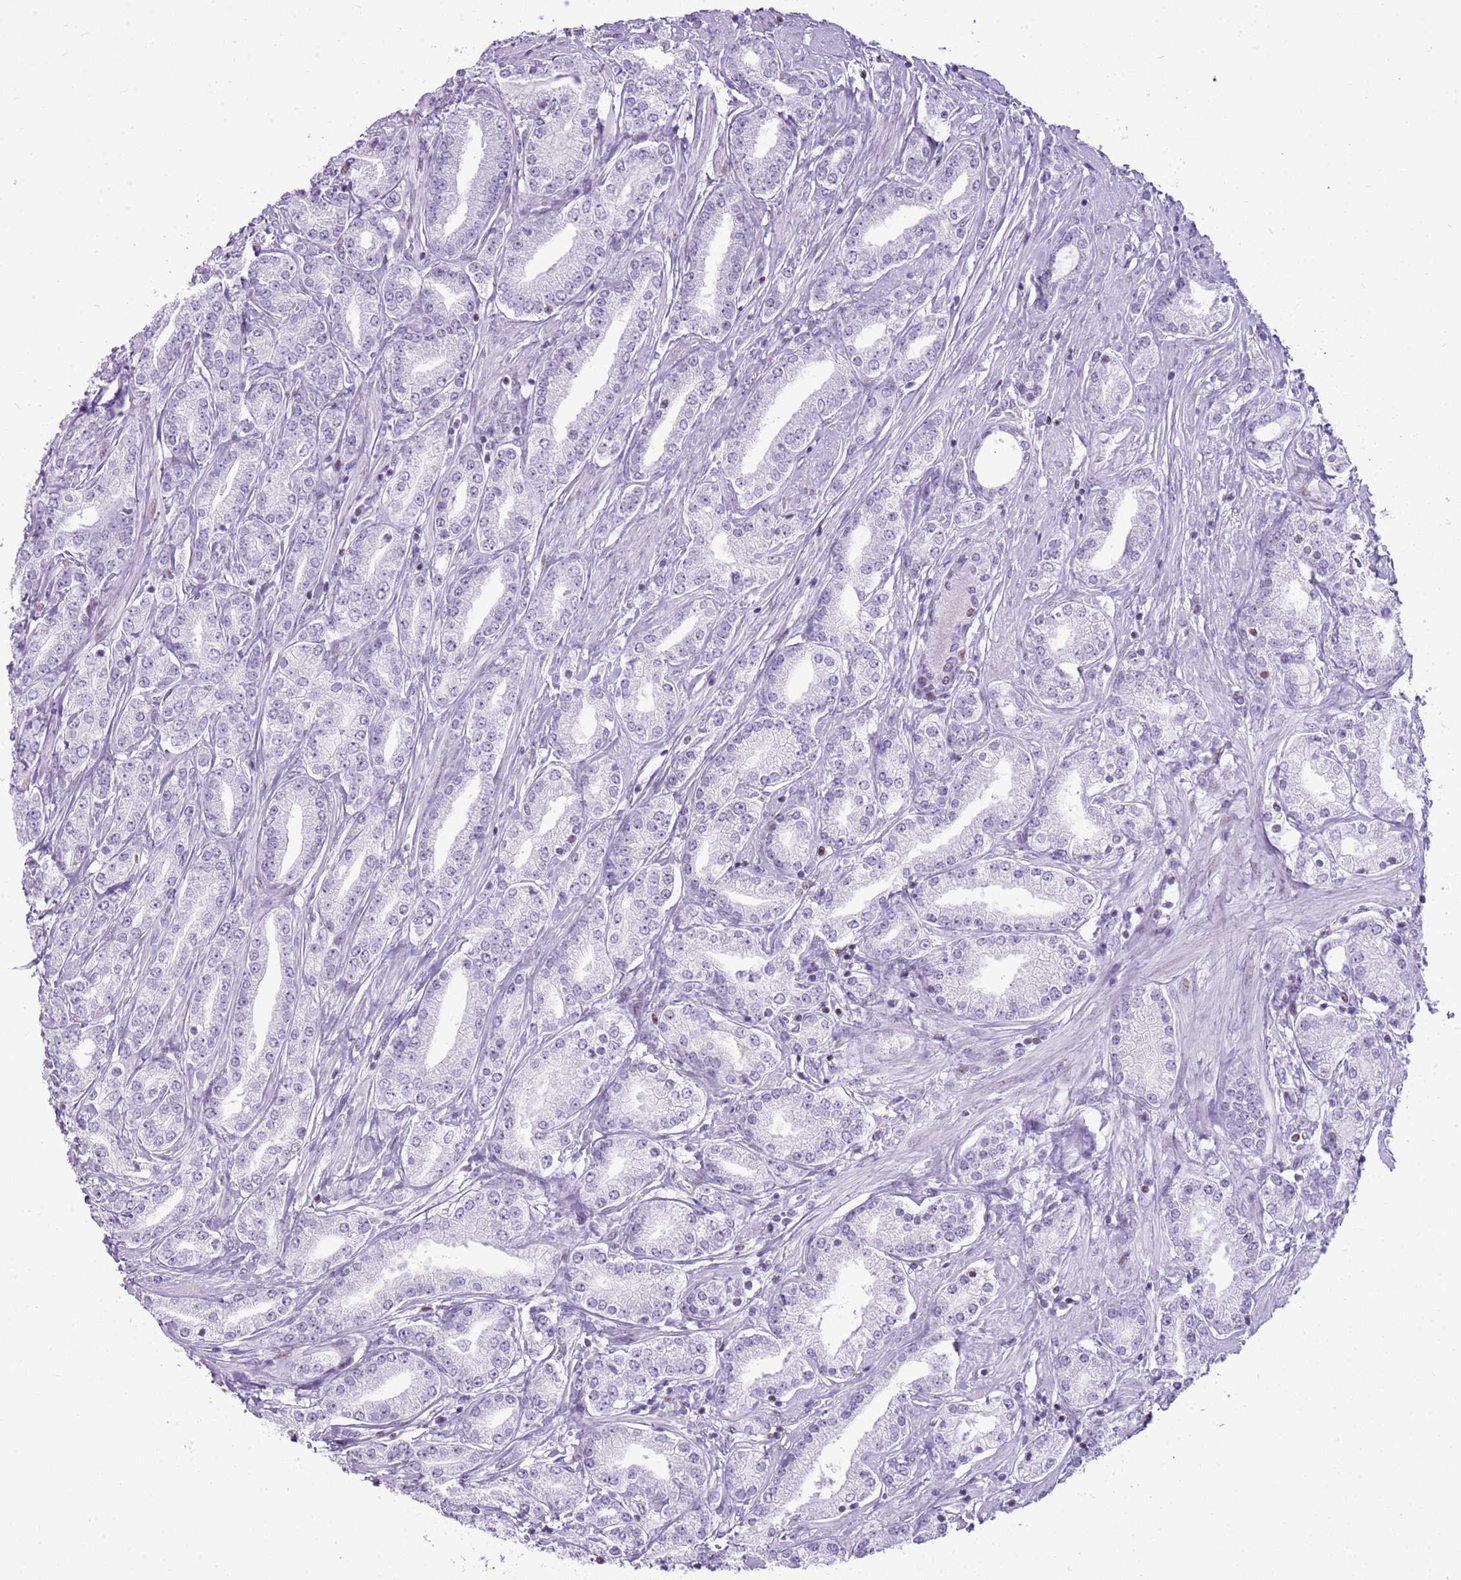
{"staining": {"intensity": "negative", "quantity": "none", "location": "none"}, "tissue": "prostate cancer", "cell_type": "Tumor cells", "image_type": "cancer", "snomed": [{"axis": "morphology", "description": "Adenocarcinoma, High grade"}, {"axis": "topography", "description": "Prostate"}], "caption": "IHC of human prostate cancer (adenocarcinoma (high-grade)) displays no positivity in tumor cells.", "gene": "ASIP", "patient": {"sex": "male", "age": 66}}